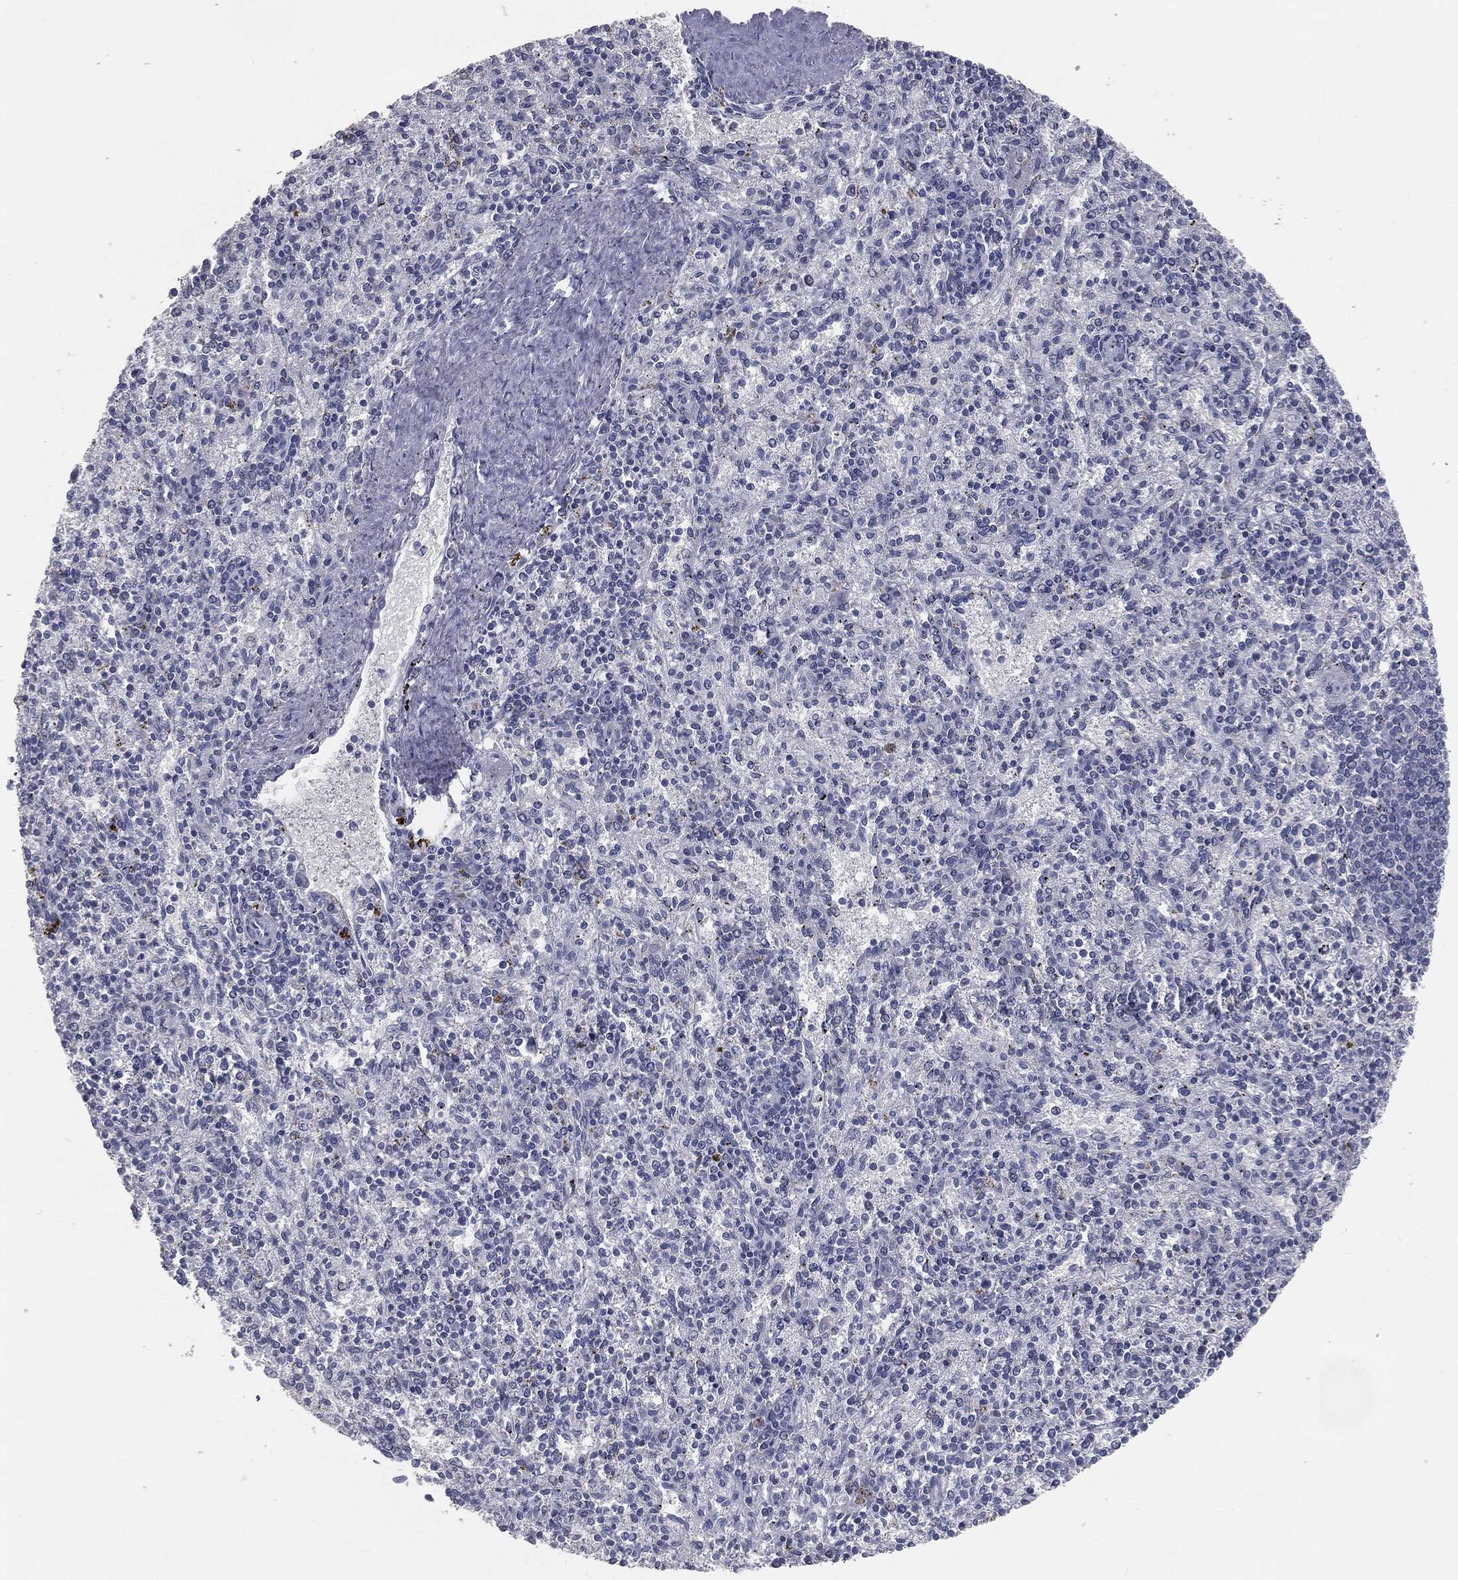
{"staining": {"intensity": "negative", "quantity": "none", "location": "none"}, "tissue": "spleen", "cell_type": "Cells in red pulp", "image_type": "normal", "snomed": [{"axis": "morphology", "description": "Normal tissue, NOS"}, {"axis": "topography", "description": "Spleen"}], "caption": "High magnification brightfield microscopy of normal spleen stained with DAB (brown) and counterstained with hematoxylin (blue): cells in red pulp show no significant staining.", "gene": "PRAME", "patient": {"sex": "female", "age": 37}}